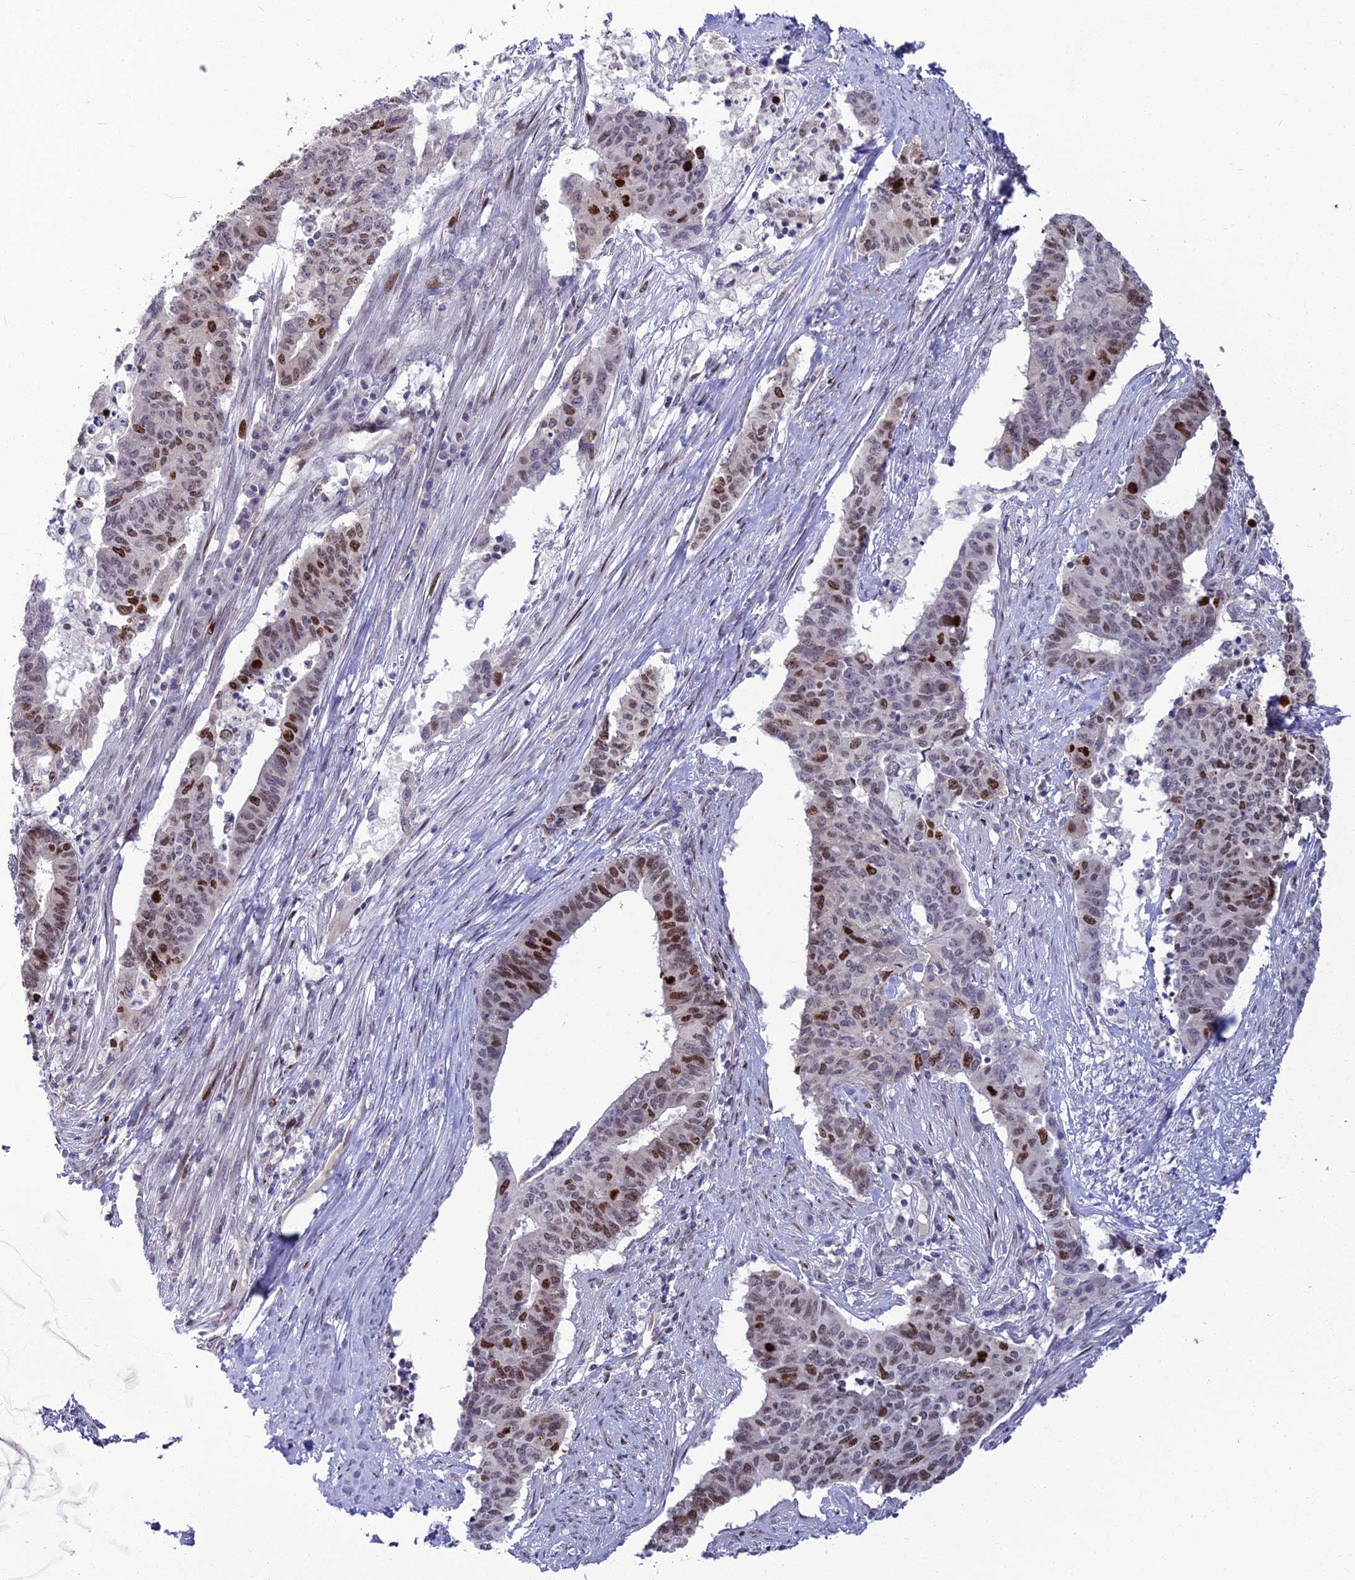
{"staining": {"intensity": "strong", "quantity": "<25%", "location": "nuclear"}, "tissue": "endometrial cancer", "cell_type": "Tumor cells", "image_type": "cancer", "snomed": [{"axis": "morphology", "description": "Adenocarcinoma, NOS"}, {"axis": "topography", "description": "Endometrium"}], "caption": "Immunohistochemistry of human endometrial cancer (adenocarcinoma) reveals medium levels of strong nuclear expression in approximately <25% of tumor cells. (IHC, brightfield microscopy, high magnification).", "gene": "TAF9B", "patient": {"sex": "female", "age": 59}}